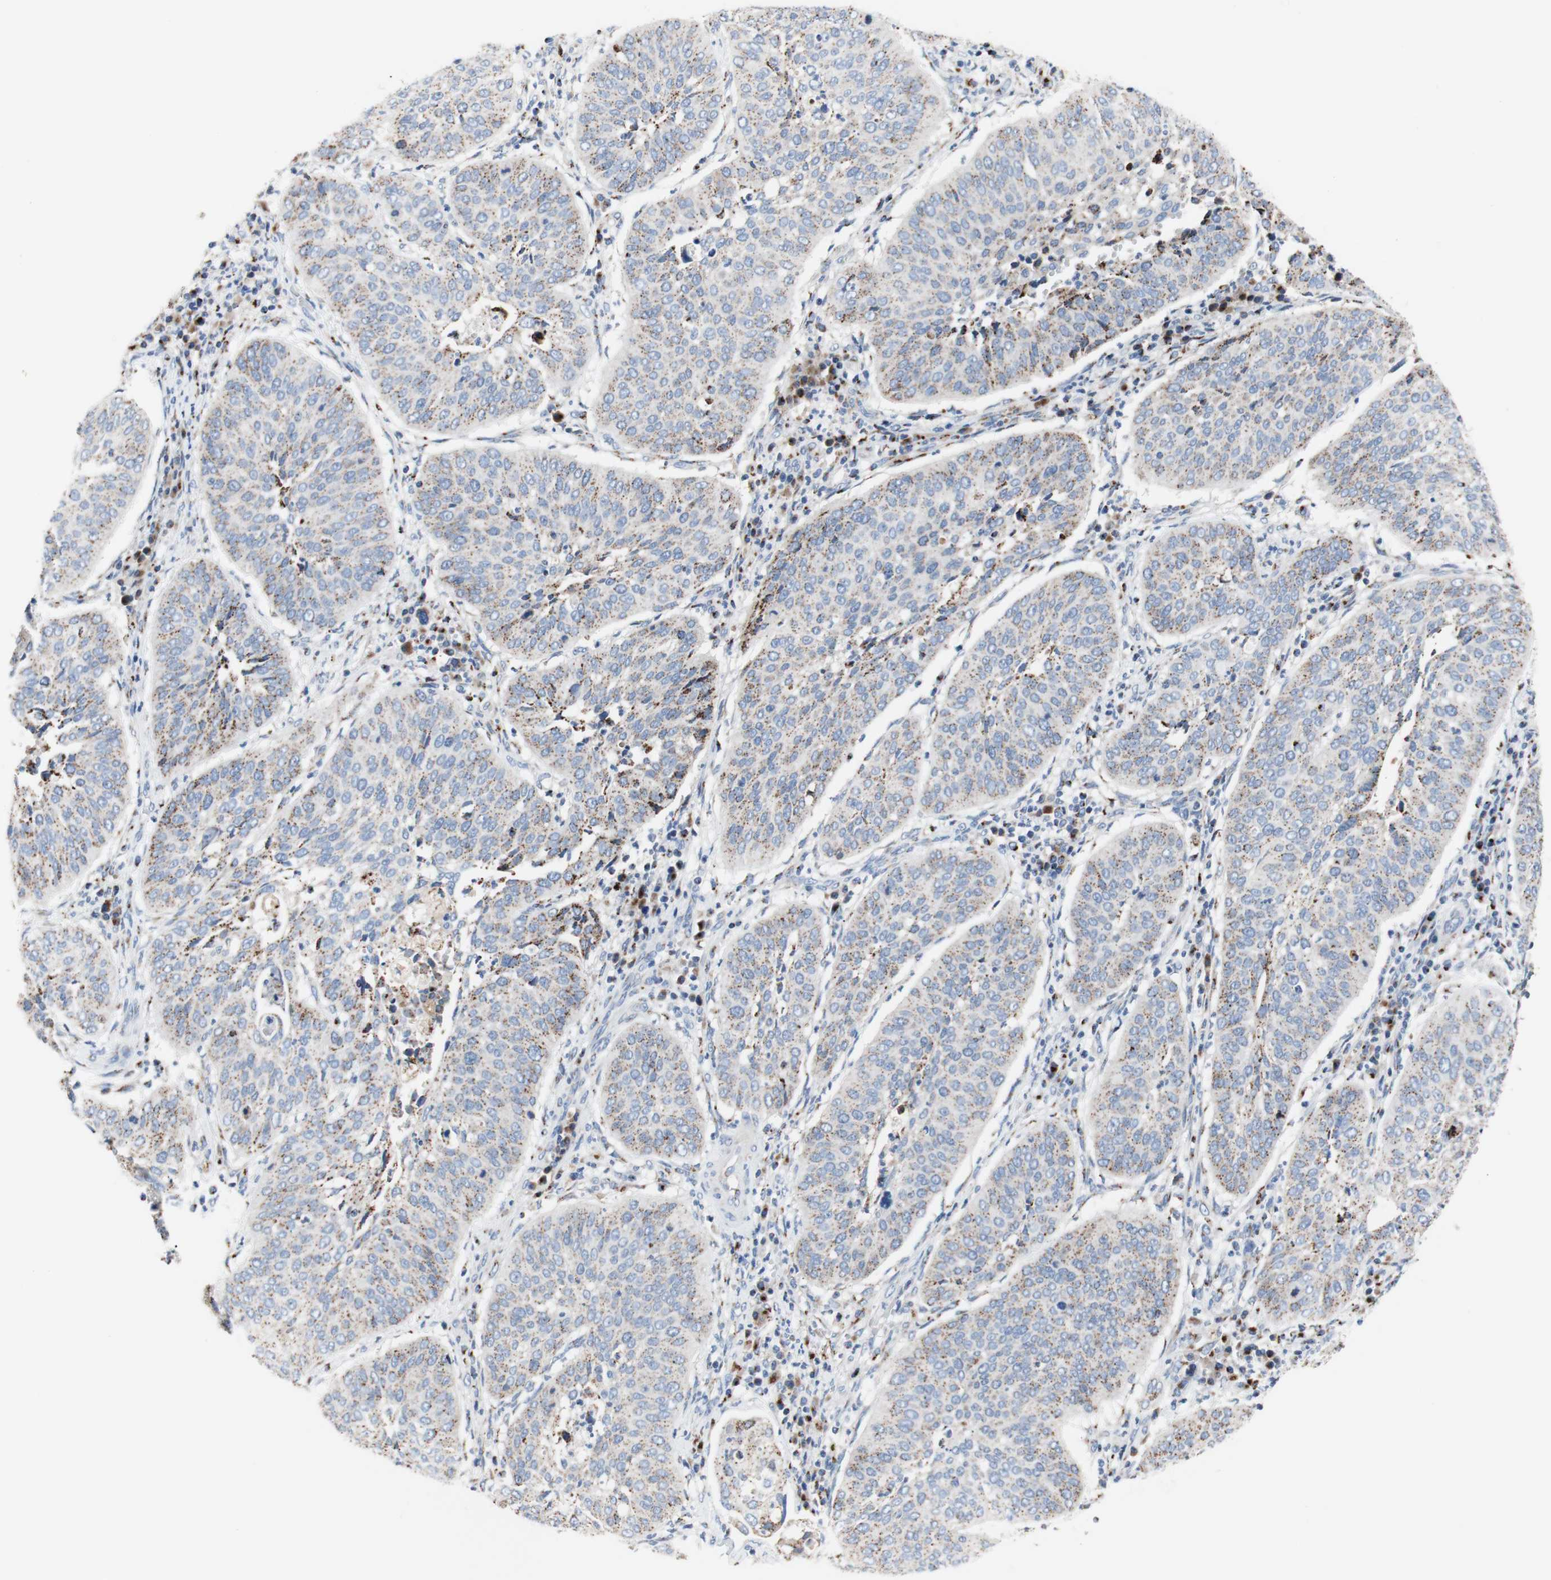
{"staining": {"intensity": "weak", "quantity": "25%-75%", "location": "cytoplasmic/membranous"}, "tissue": "cervical cancer", "cell_type": "Tumor cells", "image_type": "cancer", "snomed": [{"axis": "morphology", "description": "Normal tissue, NOS"}, {"axis": "morphology", "description": "Squamous cell carcinoma, NOS"}, {"axis": "topography", "description": "Cervix"}], "caption": "Squamous cell carcinoma (cervical) stained for a protein (brown) exhibits weak cytoplasmic/membranous positive expression in about 25%-75% of tumor cells.", "gene": "GALNT2", "patient": {"sex": "female", "age": 39}}